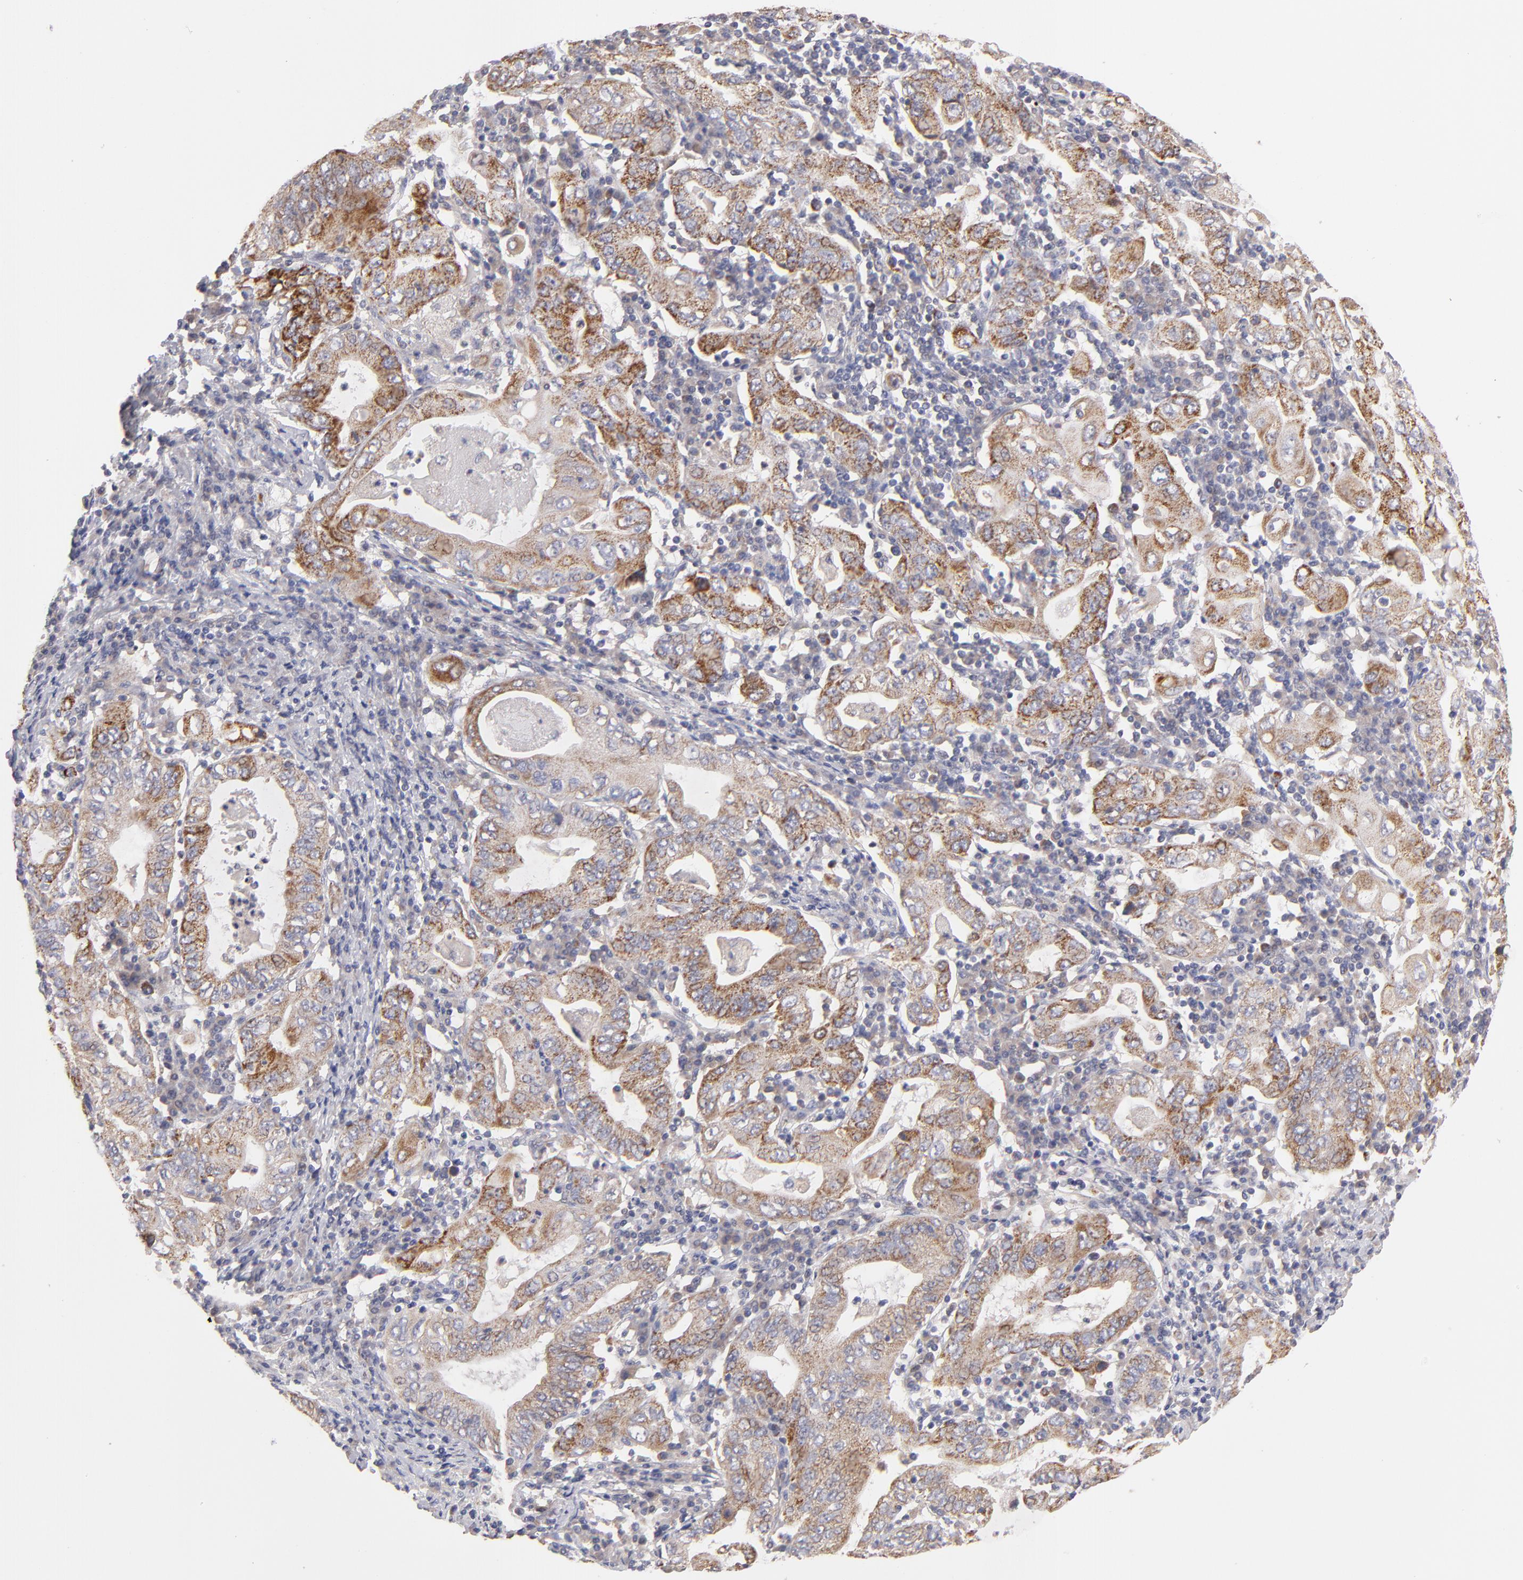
{"staining": {"intensity": "moderate", "quantity": ">75%", "location": "cytoplasmic/membranous"}, "tissue": "stomach cancer", "cell_type": "Tumor cells", "image_type": "cancer", "snomed": [{"axis": "morphology", "description": "Normal tissue, NOS"}, {"axis": "morphology", "description": "Adenocarcinoma, NOS"}, {"axis": "topography", "description": "Esophagus"}, {"axis": "topography", "description": "Stomach, upper"}, {"axis": "topography", "description": "Peripheral nerve tissue"}], "caption": "Immunohistochemical staining of stomach adenocarcinoma shows medium levels of moderate cytoplasmic/membranous expression in about >75% of tumor cells. (DAB (3,3'-diaminobenzidine) = brown stain, brightfield microscopy at high magnification).", "gene": "HCCS", "patient": {"sex": "male", "age": 62}}